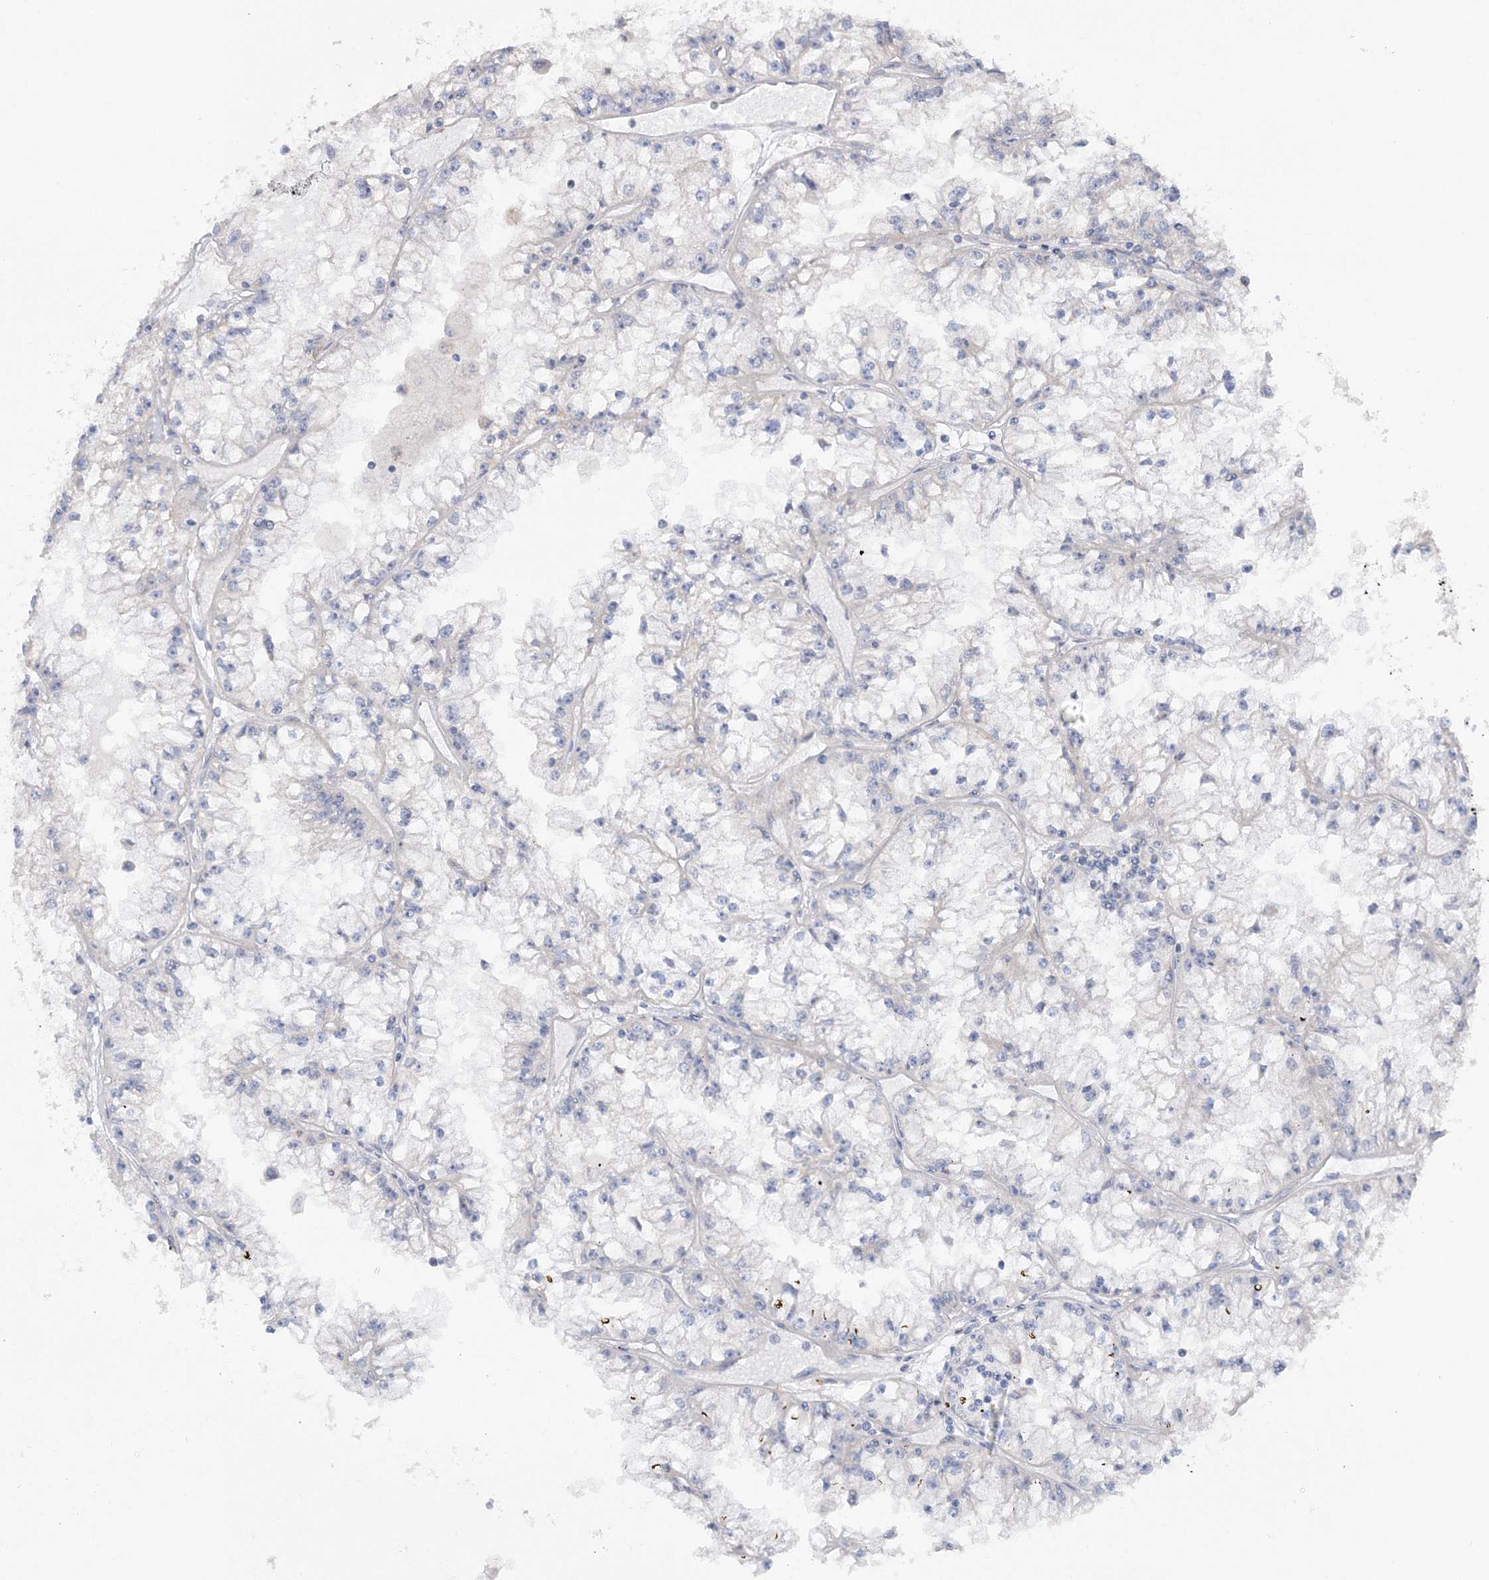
{"staining": {"intensity": "negative", "quantity": "none", "location": "none"}, "tissue": "renal cancer", "cell_type": "Tumor cells", "image_type": "cancer", "snomed": [{"axis": "morphology", "description": "Adenocarcinoma, NOS"}, {"axis": "topography", "description": "Kidney"}], "caption": "Immunohistochemistry photomicrograph of human renal cancer (adenocarcinoma) stained for a protein (brown), which reveals no positivity in tumor cells.", "gene": "MMADHC", "patient": {"sex": "male", "age": 56}}